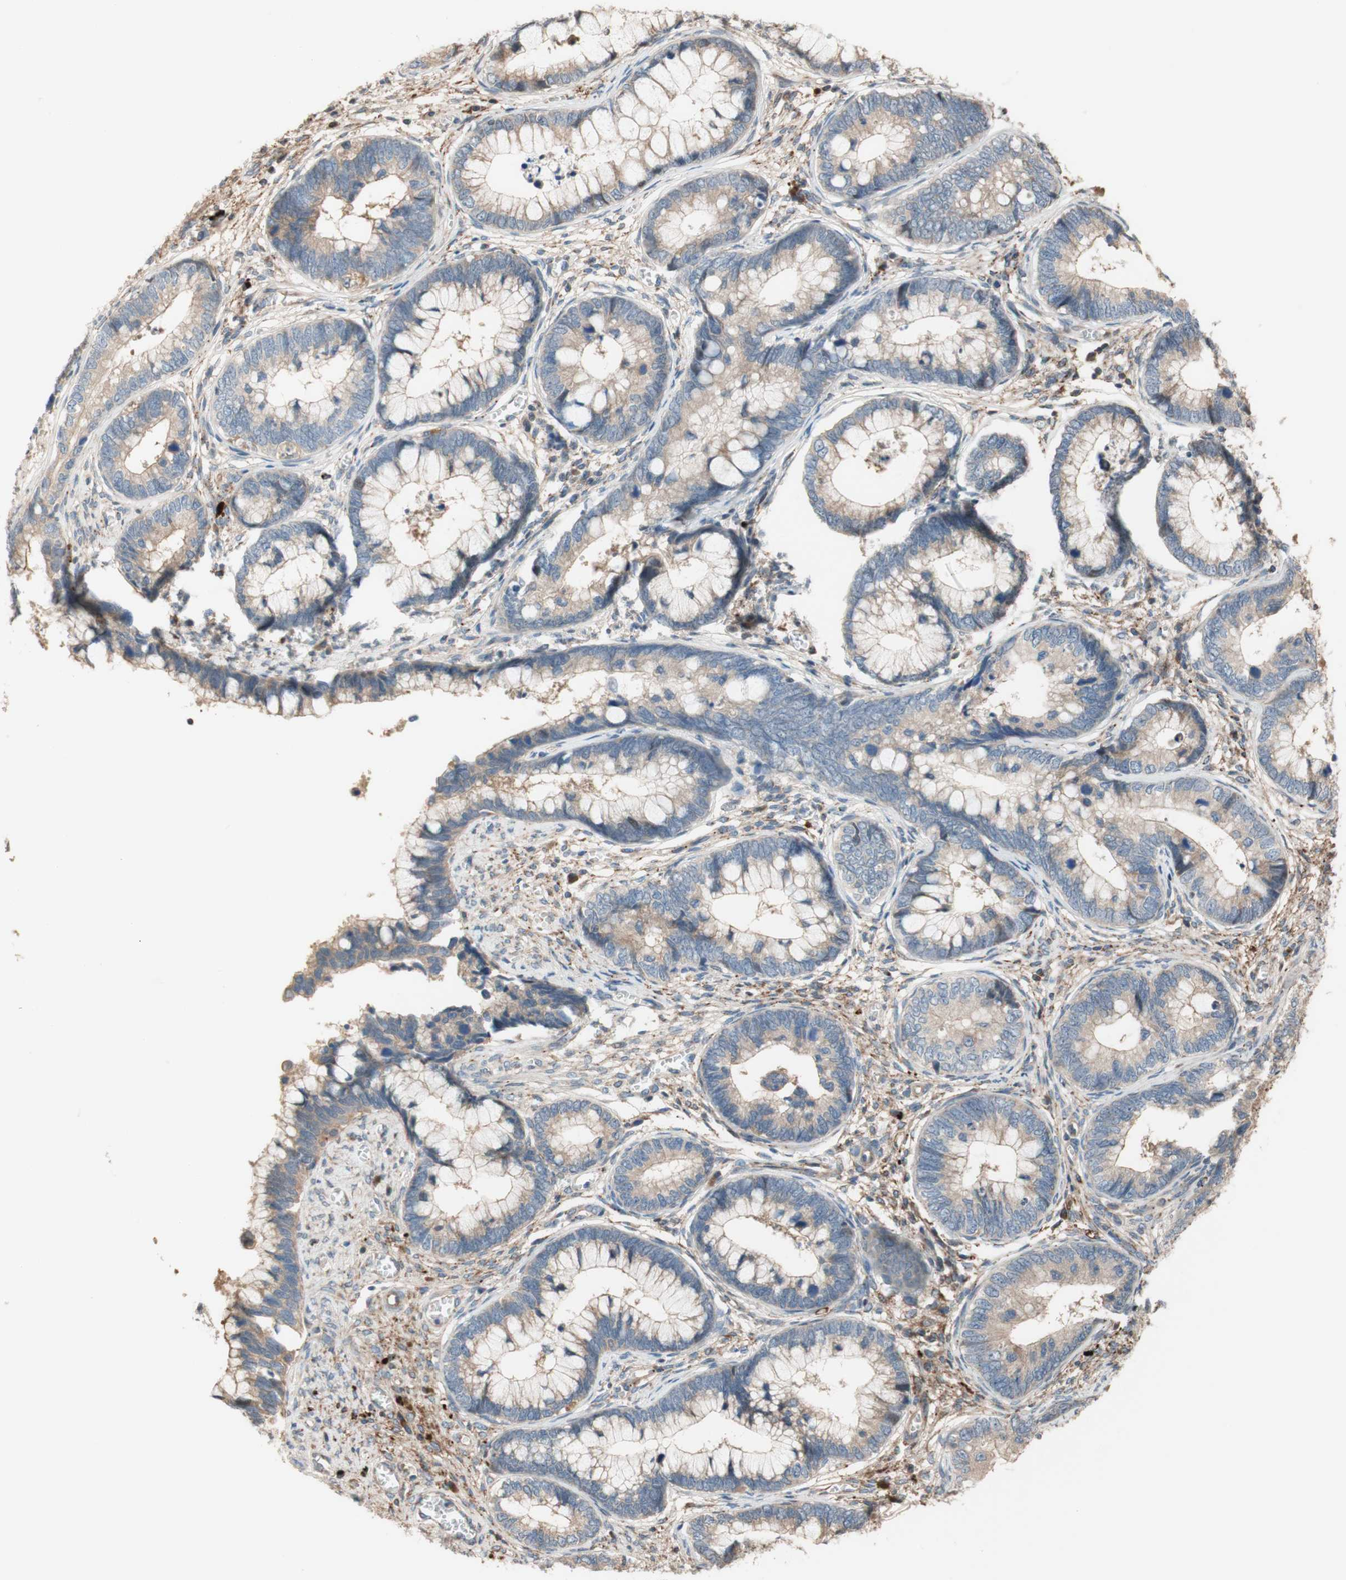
{"staining": {"intensity": "weak", "quantity": "<25%", "location": "cytoplasmic/membranous"}, "tissue": "cervical cancer", "cell_type": "Tumor cells", "image_type": "cancer", "snomed": [{"axis": "morphology", "description": "Adenocarcinoma, NOS"}, {"axis": "topography", "description": "Cervix"}], "caption": "Immunohistochemistry micrograph of human cervical cancer (adenocarcinoma) stained for a protein (brown), which exhibits no positivity in tumor cells.", "gene": "PTPN21", "patient": {"sex": "female", "age": 44}}